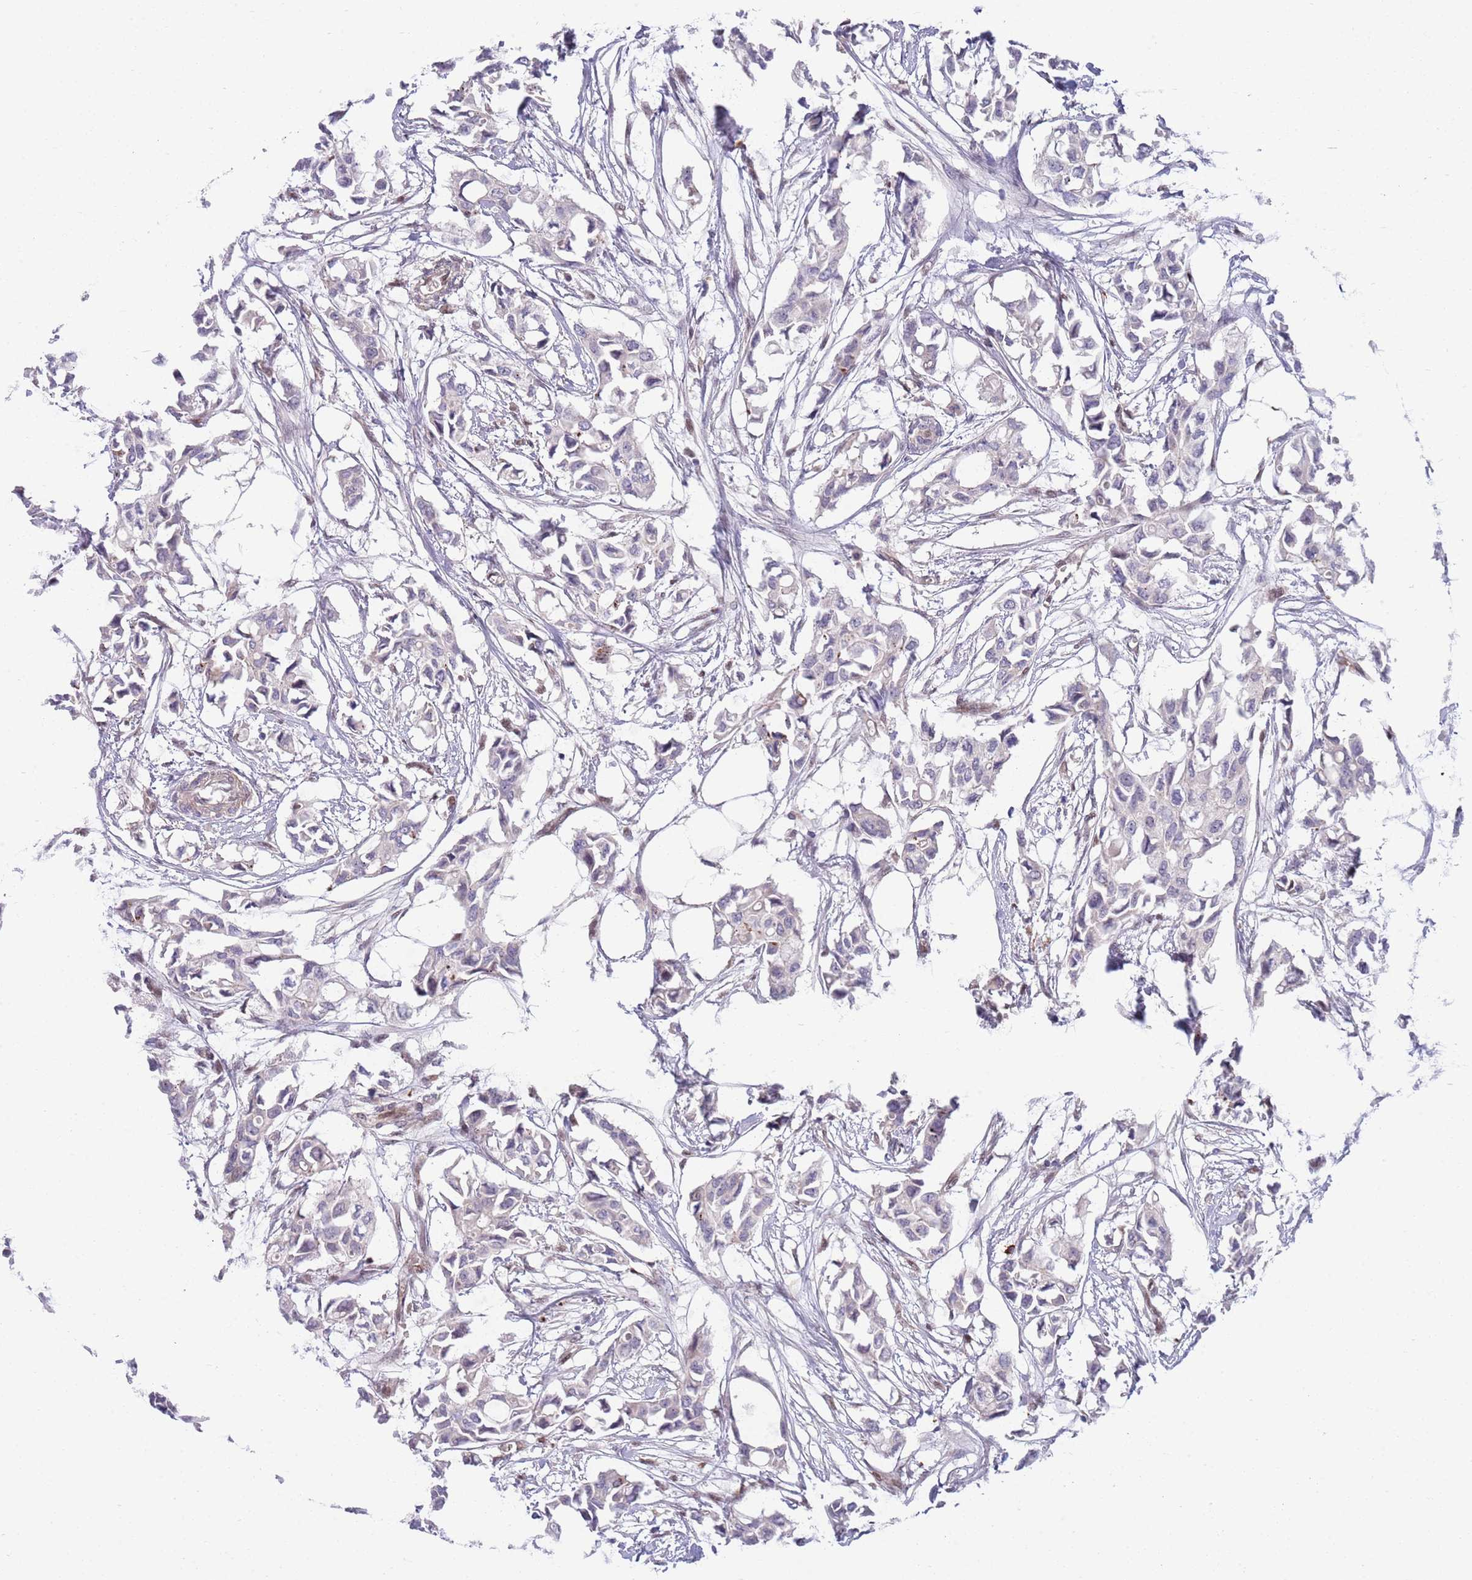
{"staining": {"intensity": "negative", "quantity": "none", "location": "none"}, "tissue": "breast cancer", "cell_type": "Tumor cells", "image_type": "cancer", "snomed": [{"axis": "morphology", "description": "Duct carcinoma"}, {"axis": "topography", "description": "Breast"}], "caption": "High power microscopy histopathology image of an immunohistochemistry (IHC) image of breast cancer (infiltrating ductal carcinoma), revealing no significant staining in tumor cells. (DAB (3,3'-diaminobenzidine) immunohistochemistry (IHC), high magnification).", "gene": "NLRP6", "patient": {"sex": "female", "age": 41}}